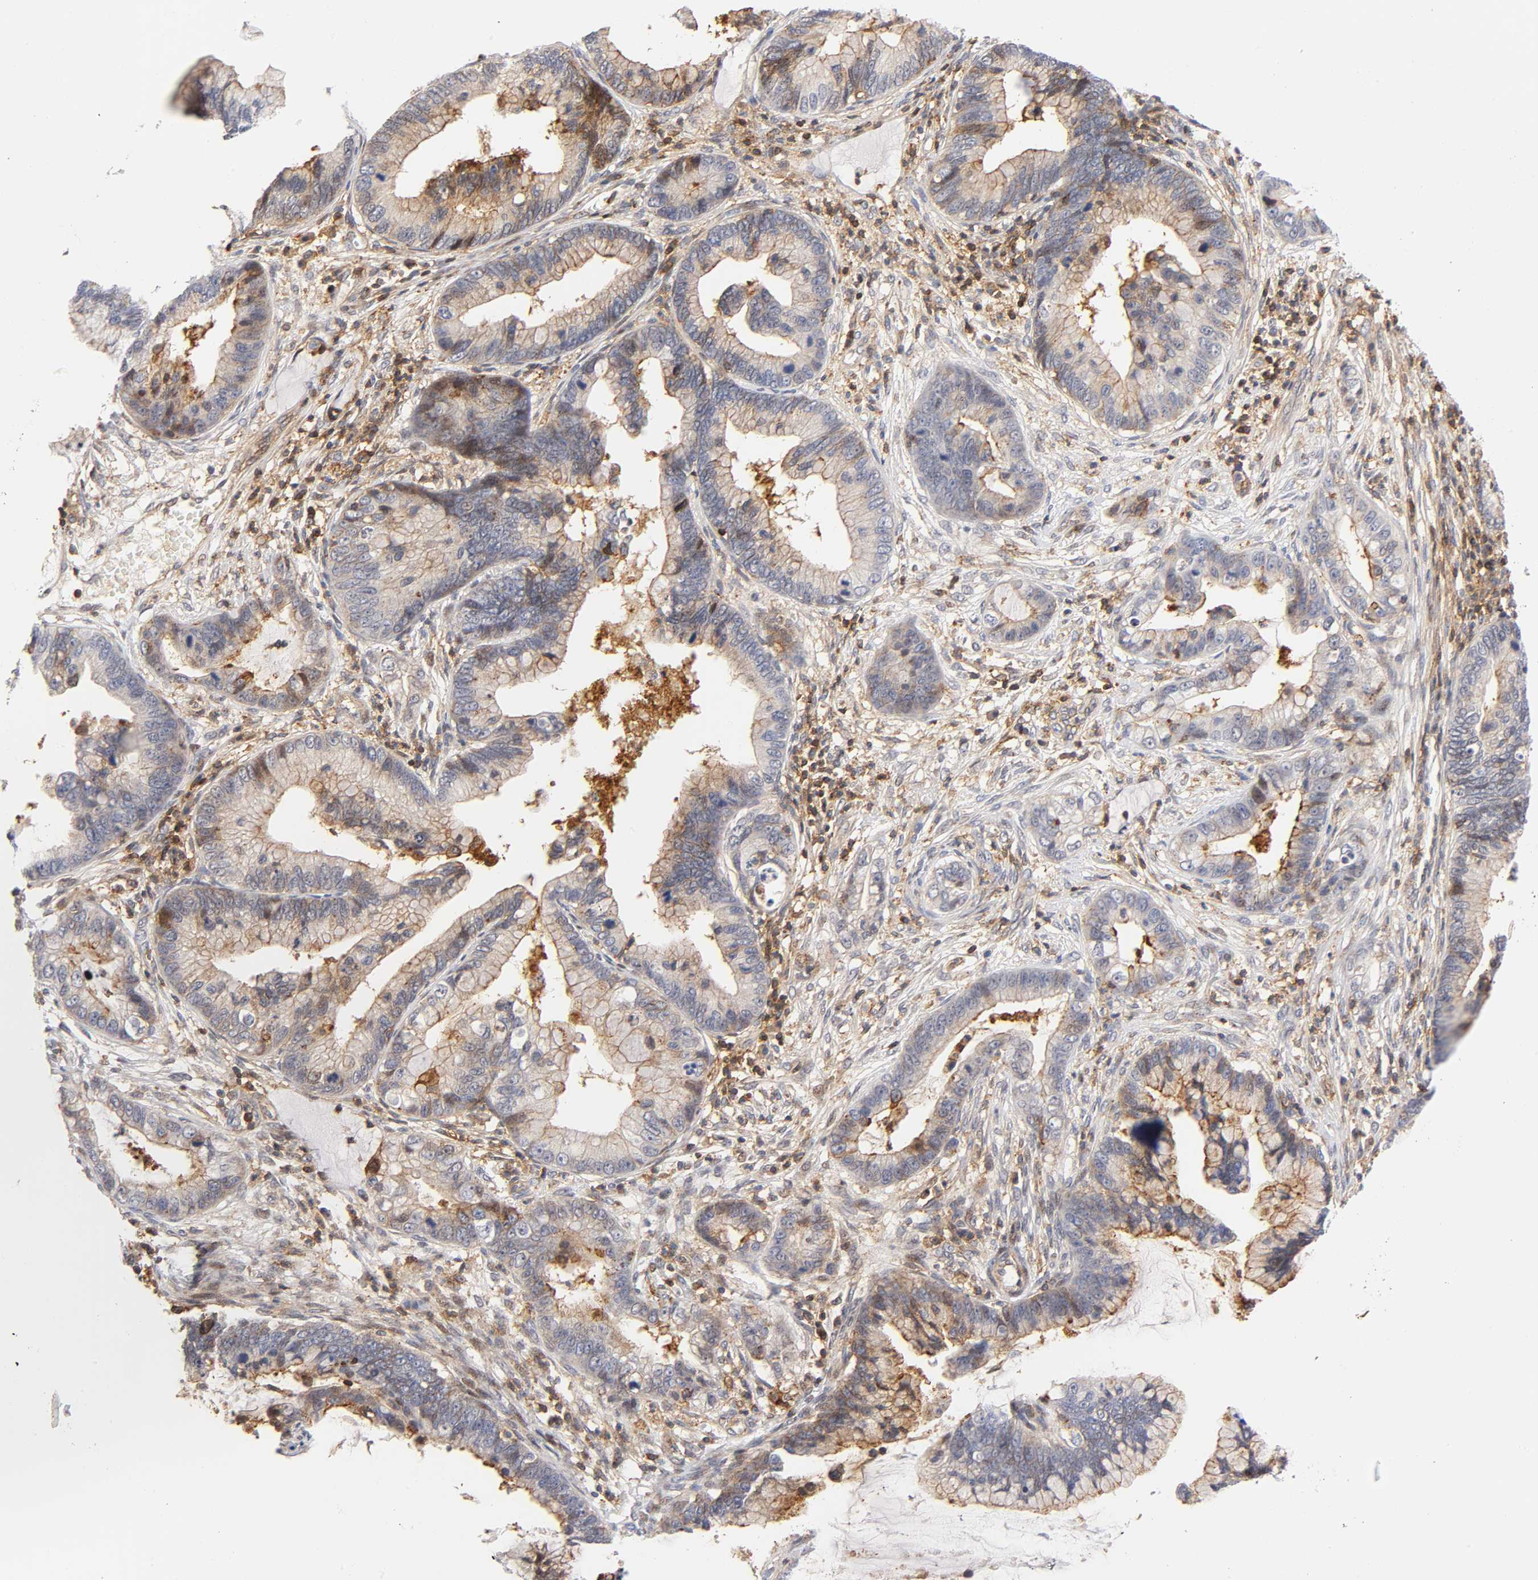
{"staining": {"intensity": "moderate", "quantity": "25%-75%", "location": "cytoplasmic/membranous"}, "tissue": "cervical cancer", "cell_type": "Tumor cells", "image_type": "cancer", "snomed": [{"axis": "morphology", "description": "Adenocarcinoma, NOS"}, {"axis": "topography", "description": "Cervix"}], "caption": "Moderate cytoplasmic/membranous staining for a protein is present in about 25%-75% of tumor cells of cervical cancer (adenocarcinoma) using immunohistochemistry (IHC).", "gene": "ANXA7", "patient": {"sex": "female", "age": 44}}